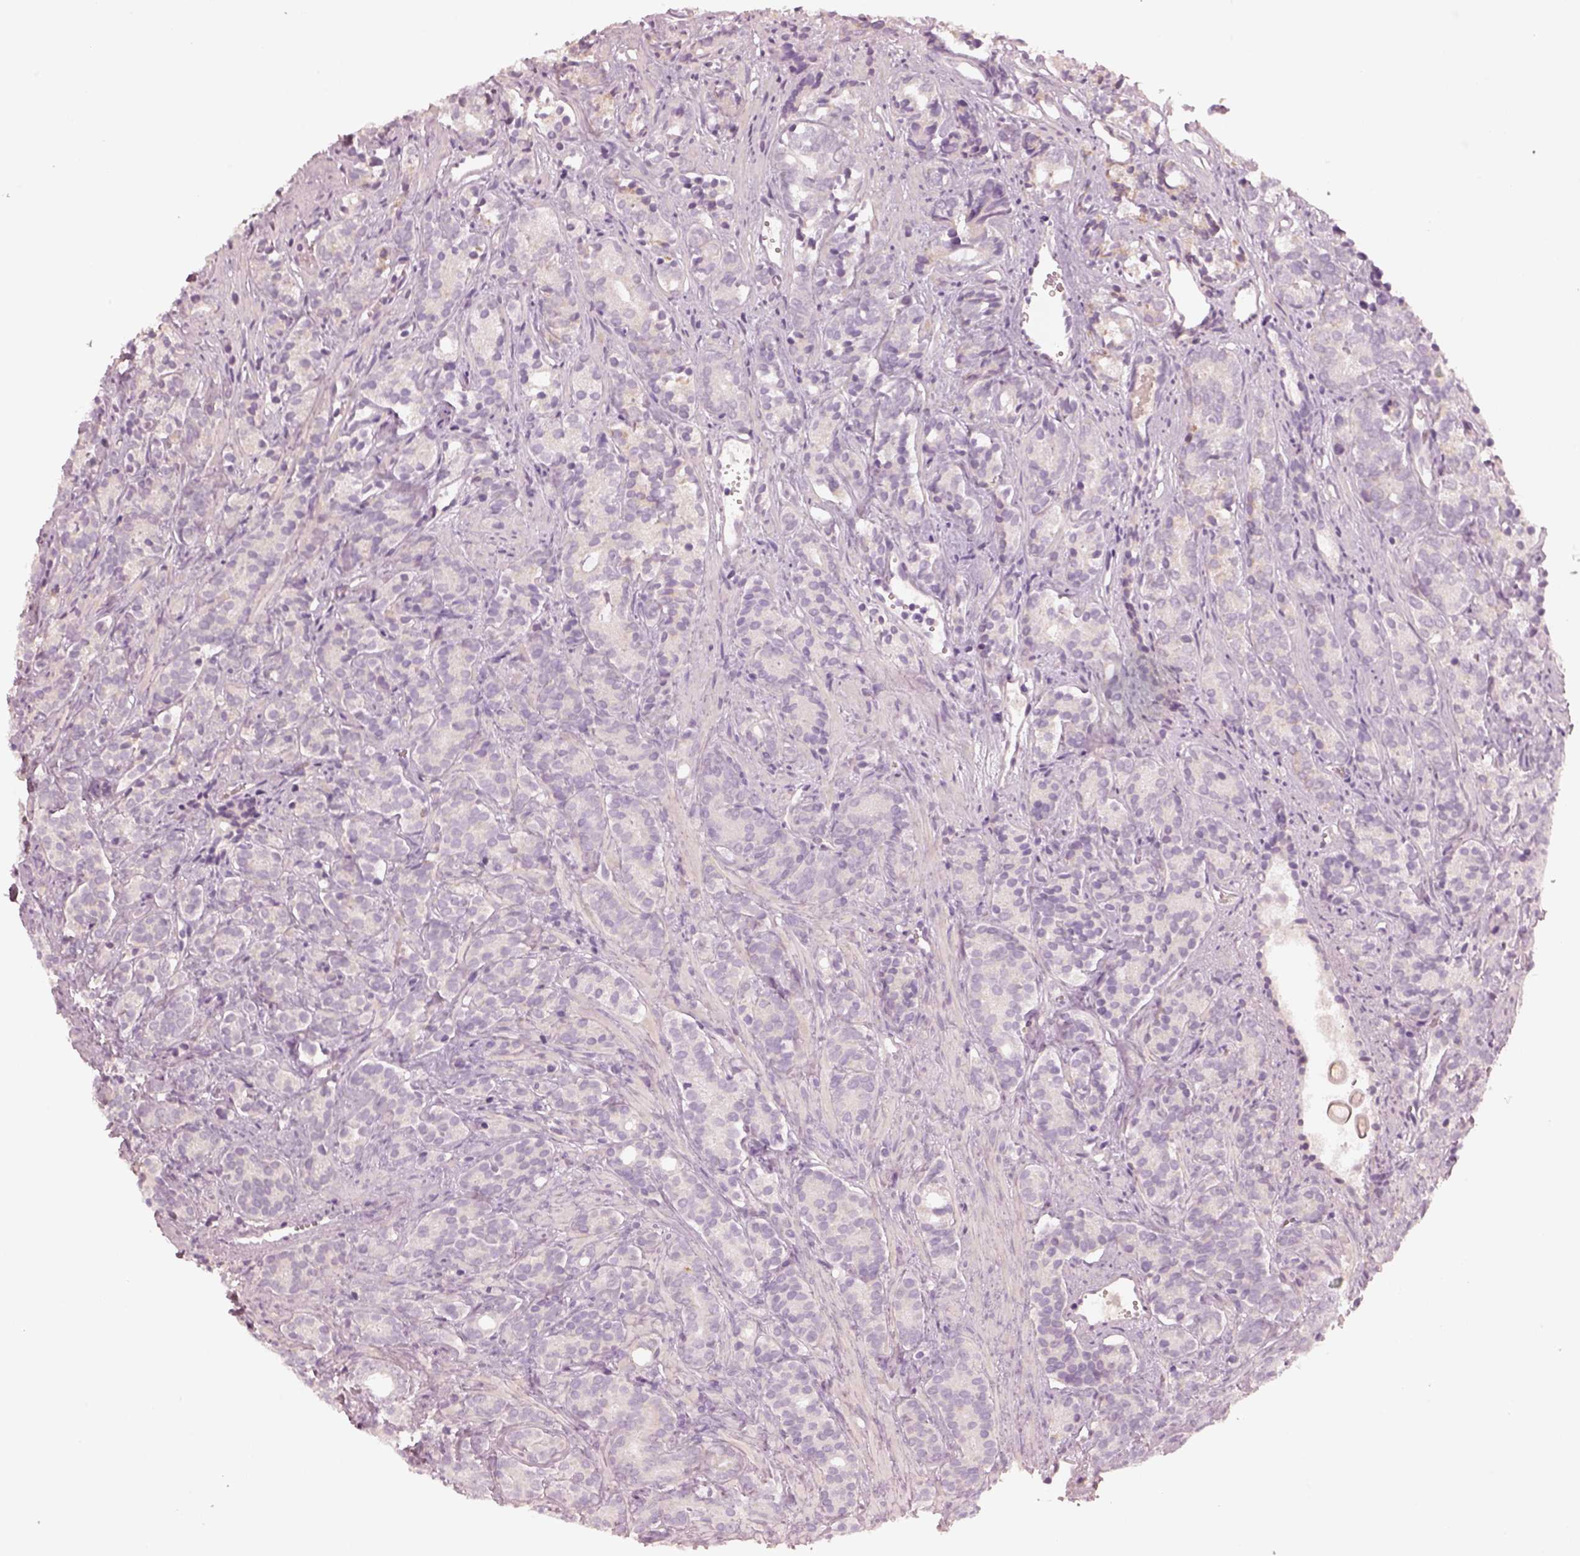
{"staining": {"intensity": "negative", "quantity": "none", "location": "none"}, "tissue": "prostate cancer", "cell_type": "Tumor cells", "image_type": "cancer", "snomed": [{"axis": "morphology", "description": "Adenocarcinoma, High grade"}, {"axis": "topography", "description": "Prostate"}], "caption": "Immunohistochemistry of human adenocarcinoma (high-grade) (prostate) shows no expression in tumor cells.", "gene": "SPATA6L", "patient": {"sex": "male", "age": 84}}